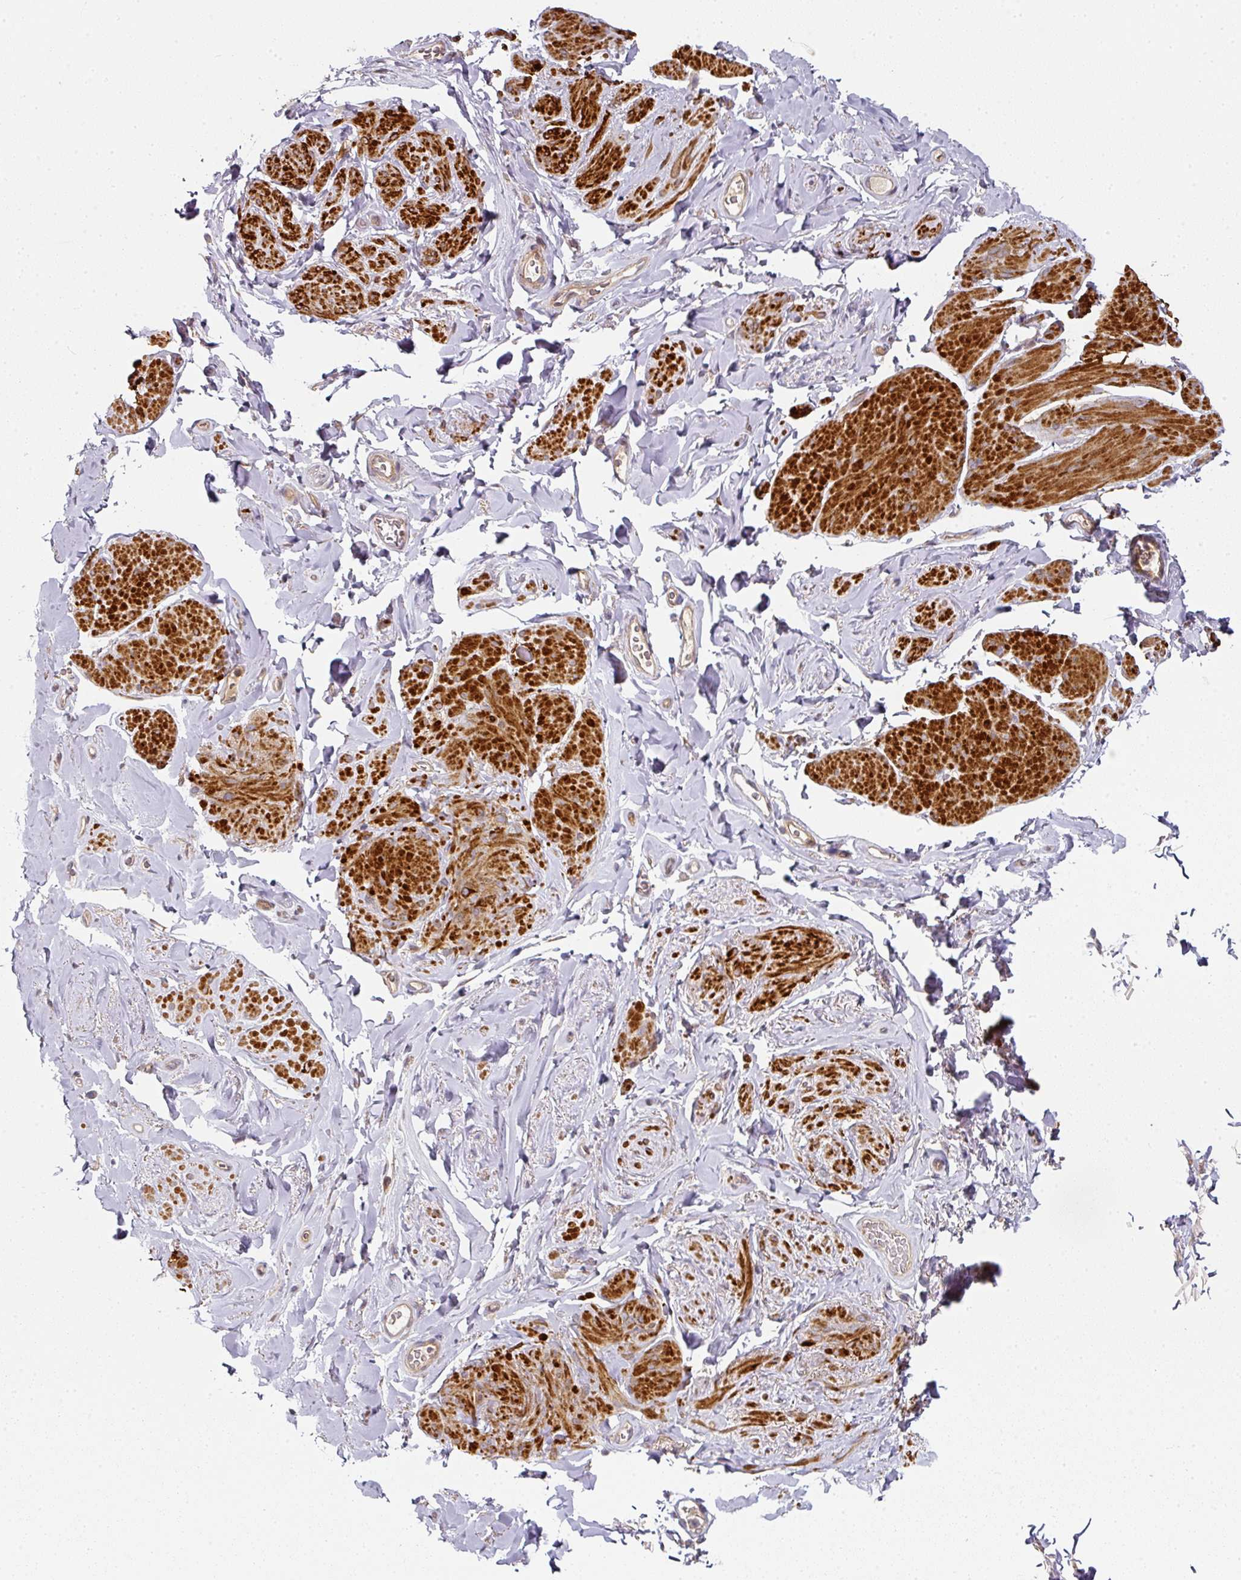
{"staining": {"intensity": "strong", "quantity": "25%-75%", "location": "cytoplasmic/membranous"}, "tissue": "smooth muscle", "cell_type": "Smooth muscle cells", "image_type": "normal", "snomed": [{"axis": "morphology", "description": "Normal tissue, NOS"}, {"axis": "topography", "description": "Smooth muscle"}, {"axis": "topography", "description": "Peripheral nerve tissue"}], "caption": "DAB immunohistochemical staining of unremarkable human smooth muscle displays strong cytoplasmic/membranous protein expression in about 25%-75% of smooth muscle cells. (DAB IHC with brightfield microscopy, high magnification).", "gene": "MAP2K2", "patient": {"sex": "male", "age": 69}}